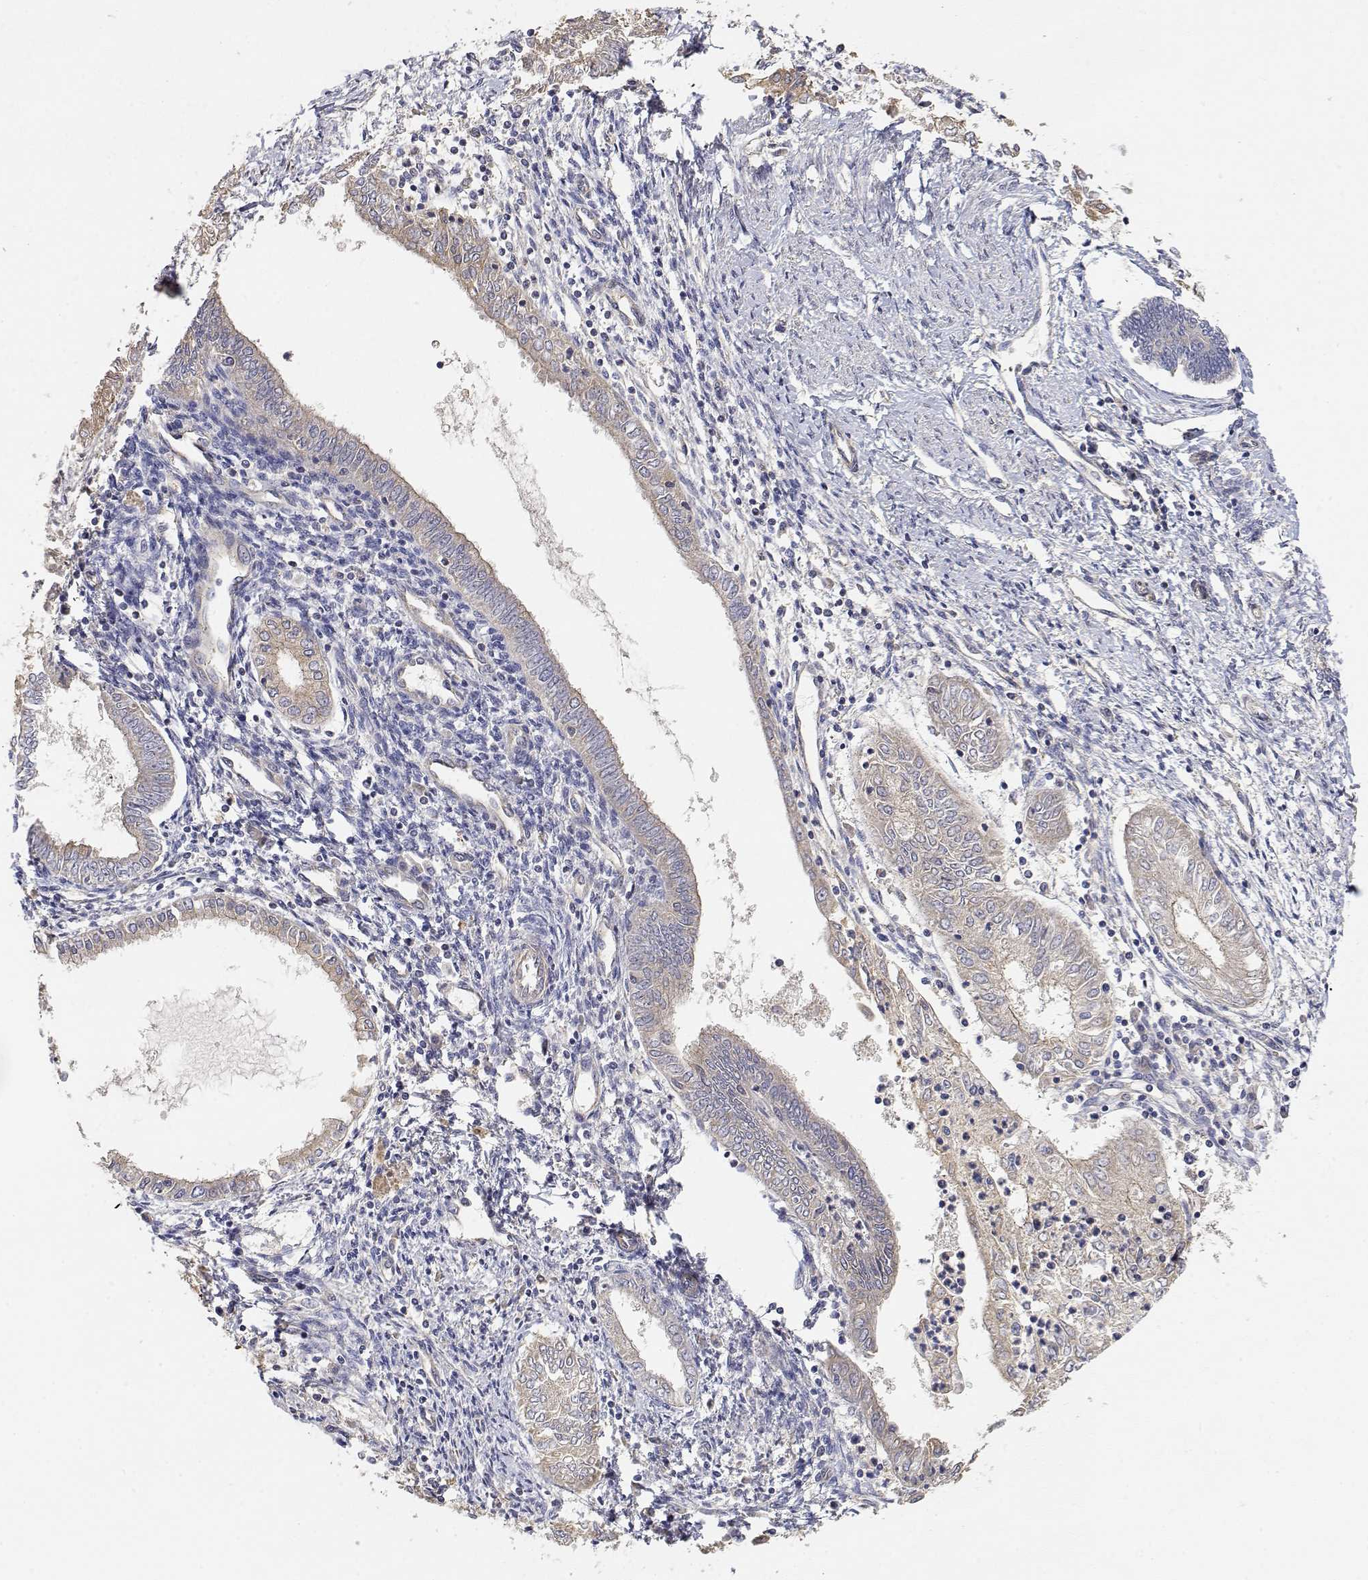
{"staining": {"intensity": "negative", "quantity": "none", "location": "none"}, "tissue": "endometrial cancer", "cell_type": "Tumor cells", "image_type": "cancer", "snomed": [{"axis": "morphology", "description": "Adenocarcinoma, NOS"}, {"axis": "topography", "description": "Endometrium"}], "caption": "This photomicrograph is of endometrial cancer stained with IHC to label a protein in brown with the nuclei are counter-stained blue. There is no staining in tumor cells. (Stains: DAB IHC with hematoxylin counter stain, Microscopy: brightfield microscopy at high magnification).", "gene": "LONRF3", "patient": {"sex": "female", "age": 68}}